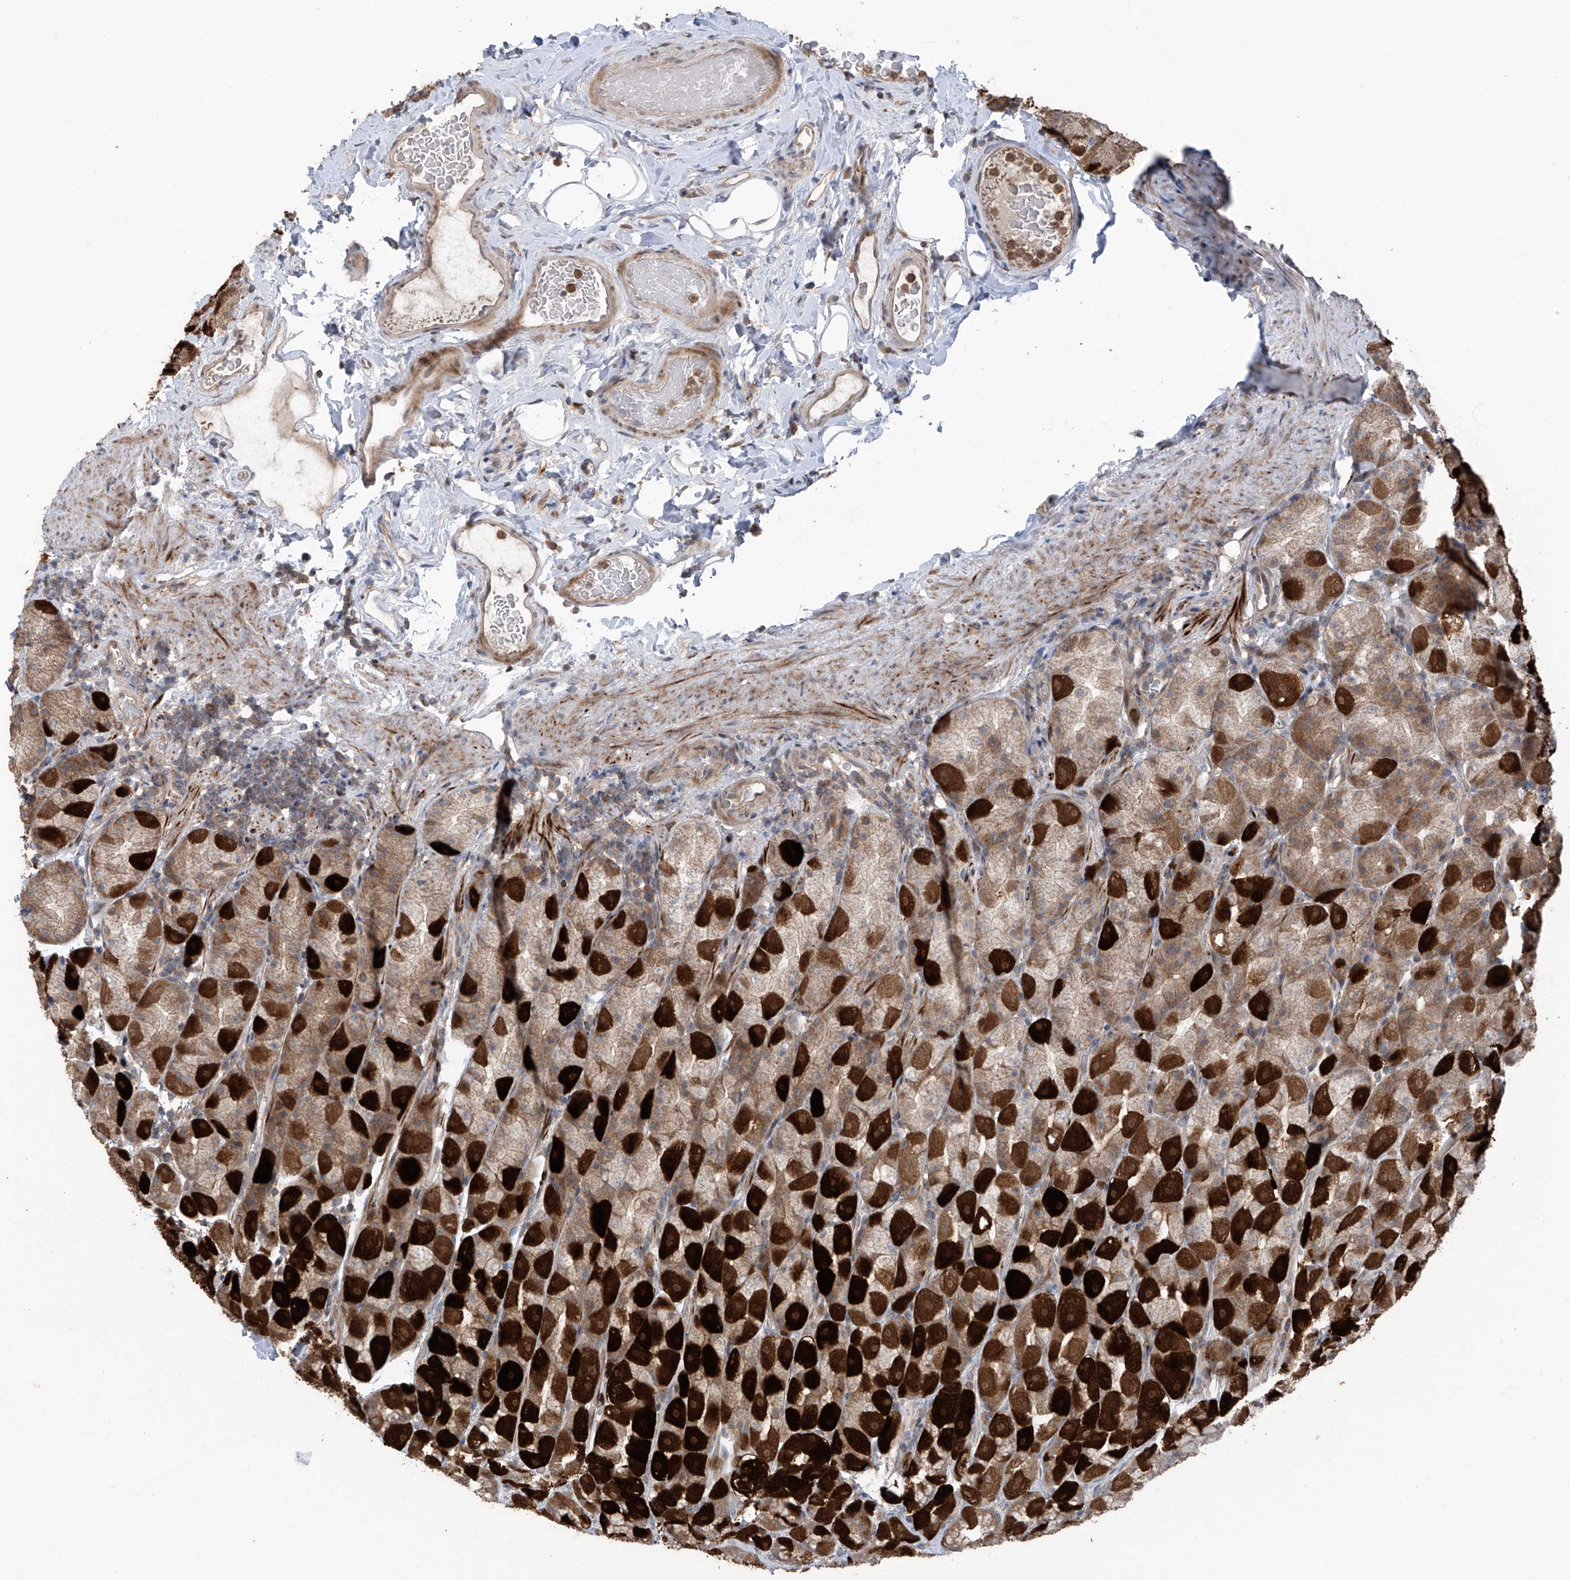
{"staining": {"intensity": "strong", "quantity": ">75%", "location": "cytoplasmic/membranous"}, "tissue": "stomach", "cell_type": "Glandular cells", "image_type": "normal", "snomed": [{"axis": "morphology", "description": "Normal tissue, NOS"}, {"axis": "topography", "description": "Stomach, upper"}], "caption": "Immunohistochemical staining of benign stomach displays strong cytoplasmic/membranous protein positivity in approximately >75% of glandular cells. (DAB = brown stain, brightfield microscopy at high magnification).", "gene": "SAMD3", "patient": {"sex": "male", "age": 68}}